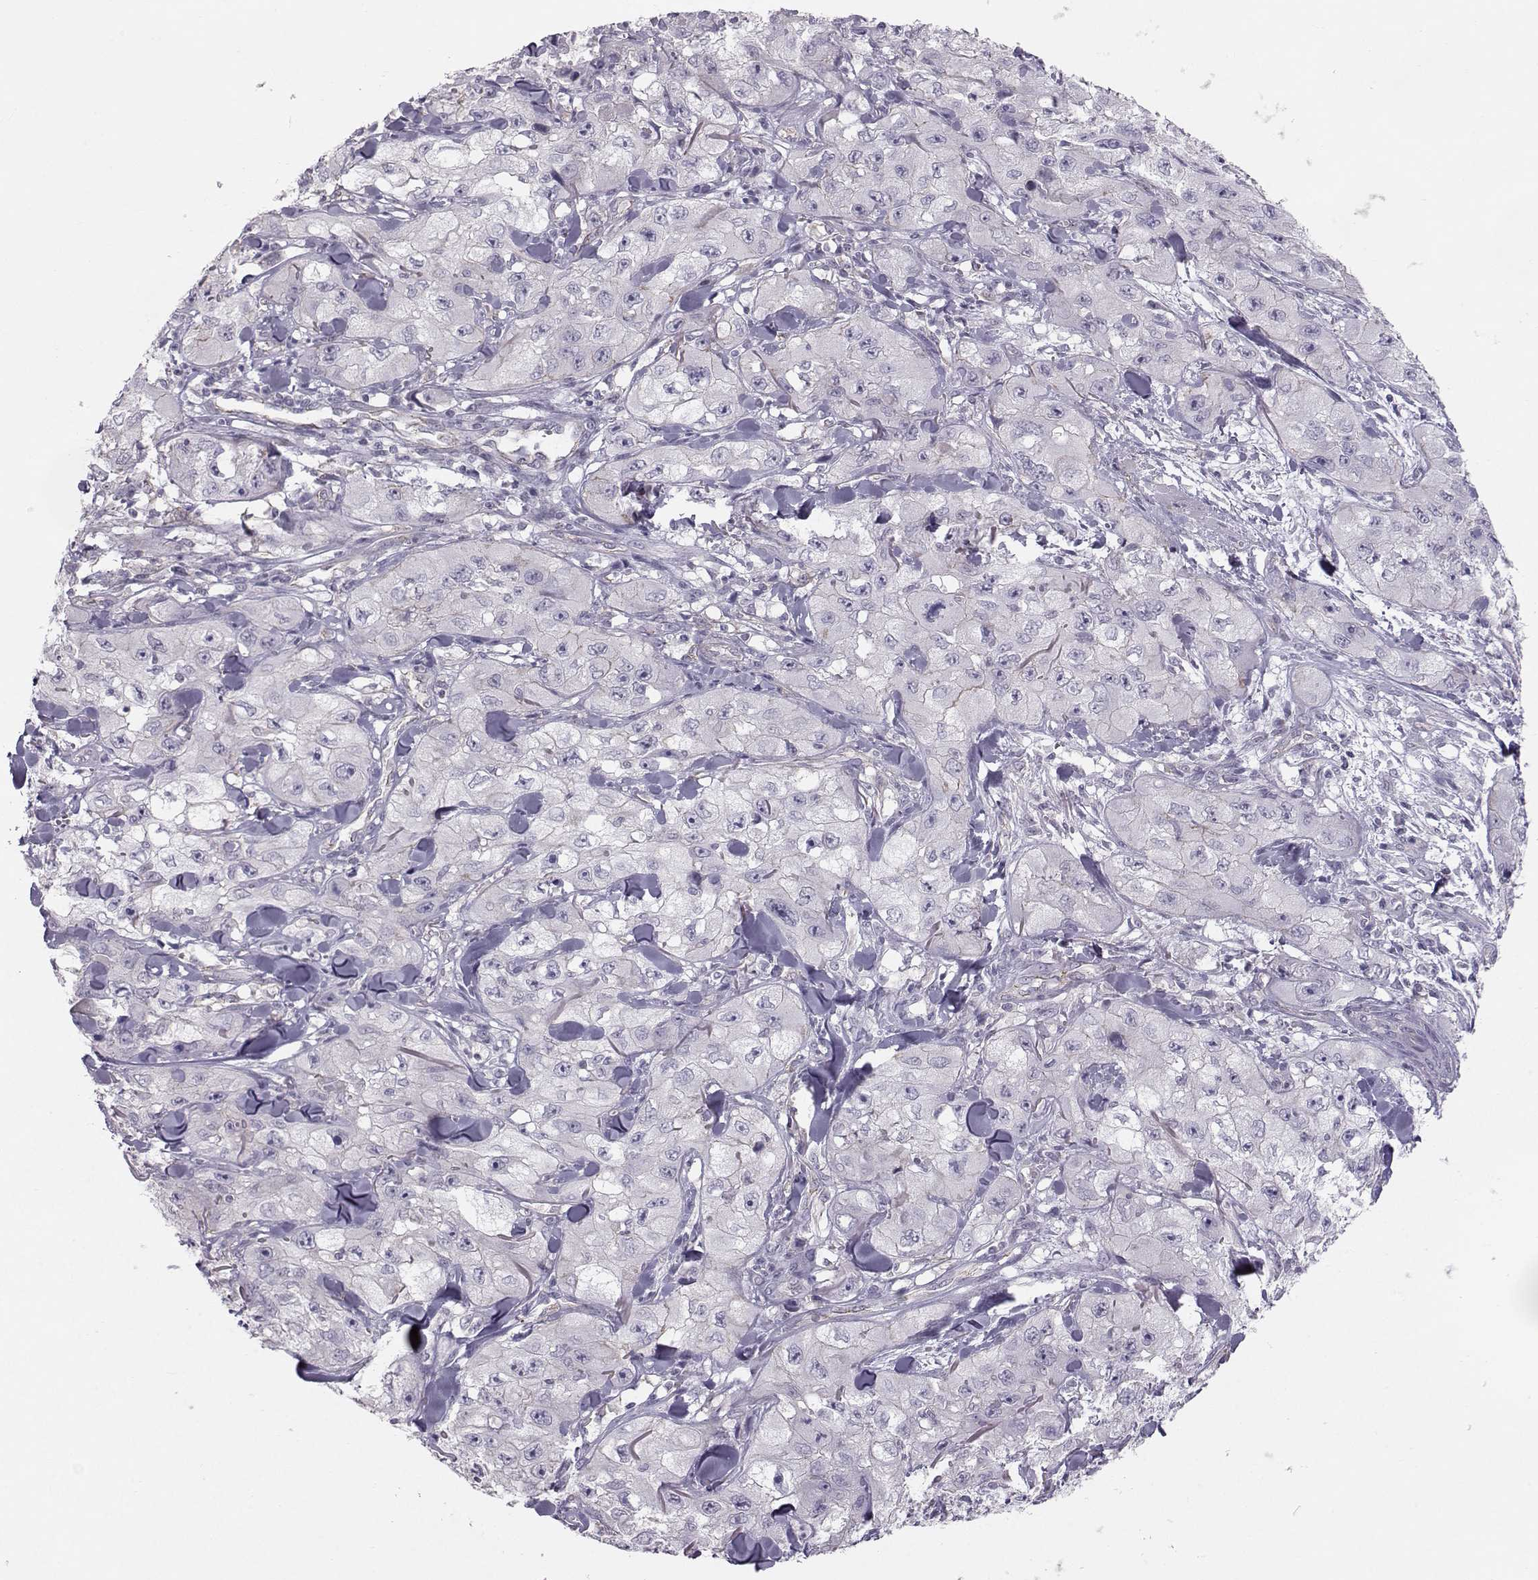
{"staining": {"intensity": "negative", "quantity": "none", "location": "none"}, "tissue": "skin cancer", "cell_type": "Tumor cells", "image_type": "cancer", "snomed": [{"axis": "morphology", "description": "Squamous cell carcinoma, NOS"}, {"axis": "topography", "description": "Skin"}, {"axis": "topography", "description": "Subcutis"}], "caption": "Tumor cells show no significant expression in skin squamous cell carcinoma. (DAB immunohistochemistry (IHC) visualized using brightfield microscopy, high magnification).", "gene": "MAST1", "patient": {"sex": "male", "age": 73}}